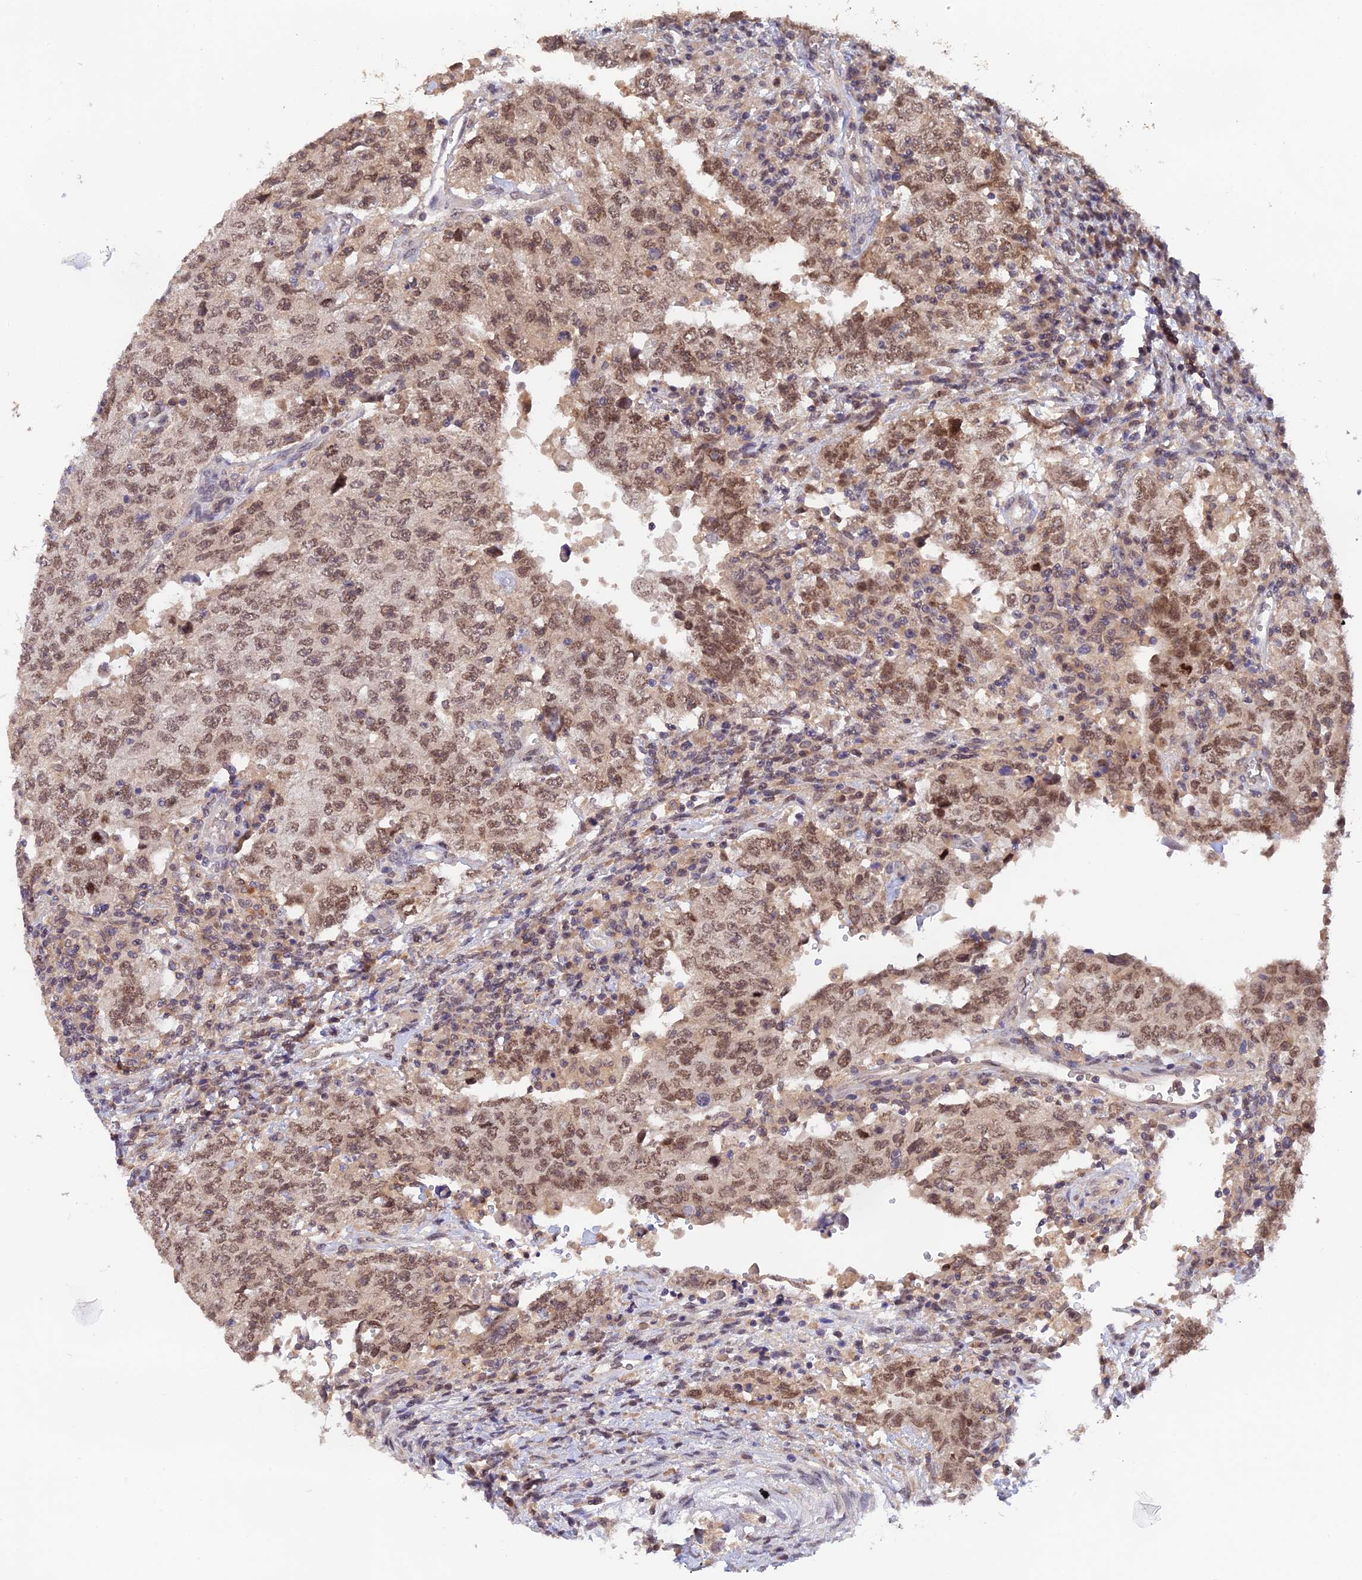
{"staining": {"intensity": "moderate", "quantity": ">75%", "location": "nuclear"}, "tissue": "testis cancer", "cell_type": "Tumor cells", "image_type": "cancer", "snomed": [{"axis": "morphology", "description": "Carcinoma, Embryonal, NOS"}, {"axis": "topography", "description": "Testis"}], "caption": "Approximately >75% of tumor cells in embryonal carcinoma (testis) show moderate nuclear protein positivity as visualized by brown immunohistochemical staining.", "gene": "ZNF436", "patient": {"sex": "male", "age": 26}}